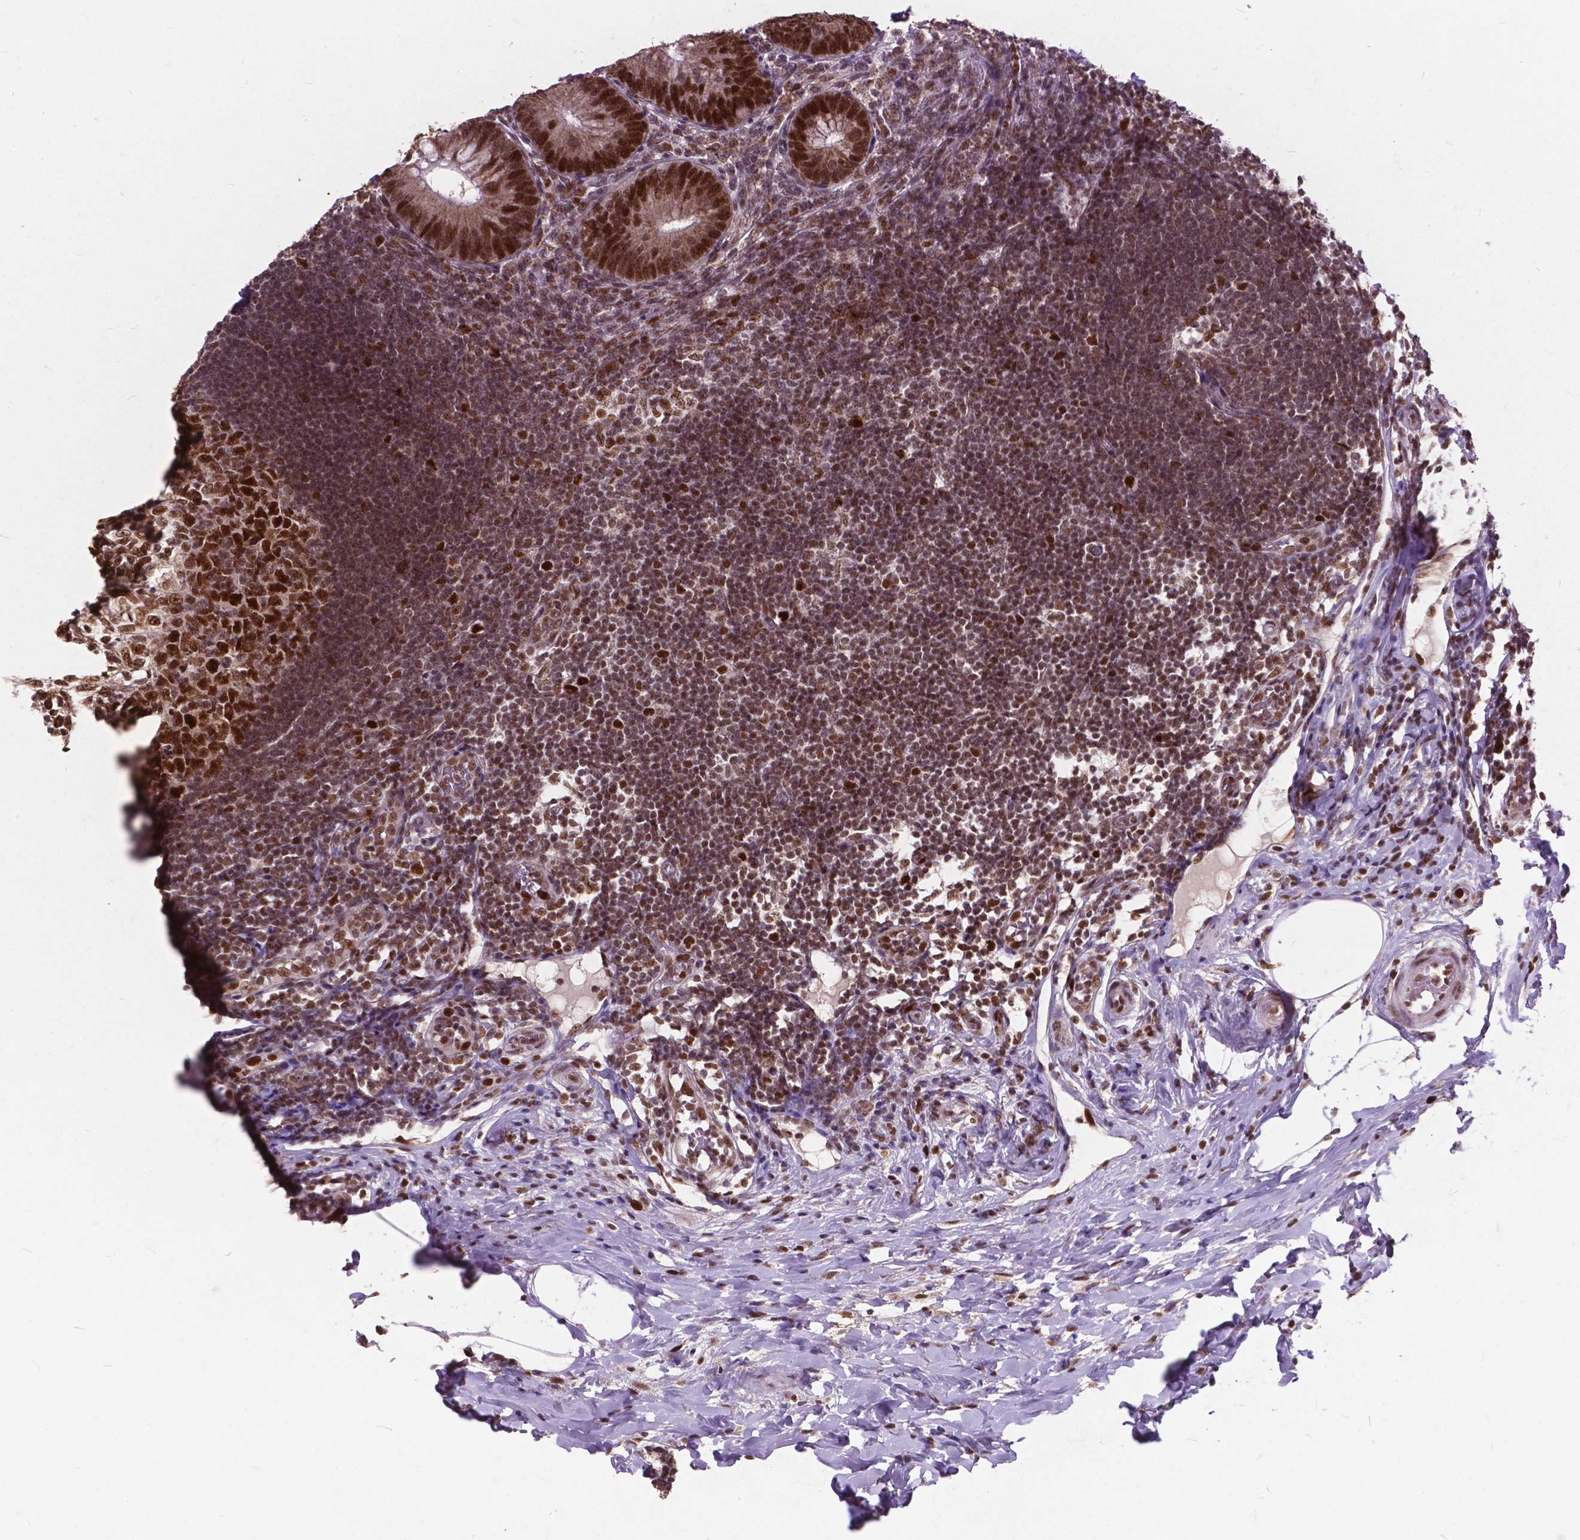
{"staining": {"intensity": "strong", "quantity": ">75%", "location": "nuclear"}, "tissue": "appendix", "cell_type": "Glandular cells", "image_type": "normal", "snomed": [{"axis": "morphology", "description": "Normal tissue, NOS"}, {"axis": "morphology", "description": "Inflammation, NOS"}, {"axis": "topography", "description": "Appendix"}], "caption": "Protein expression analysis of unremarkable appendix shows strong nuclear expression in approximately >75% of glandular cells.", "gene": "MSH2", "patient": {"sex": "male", "age": 16}}